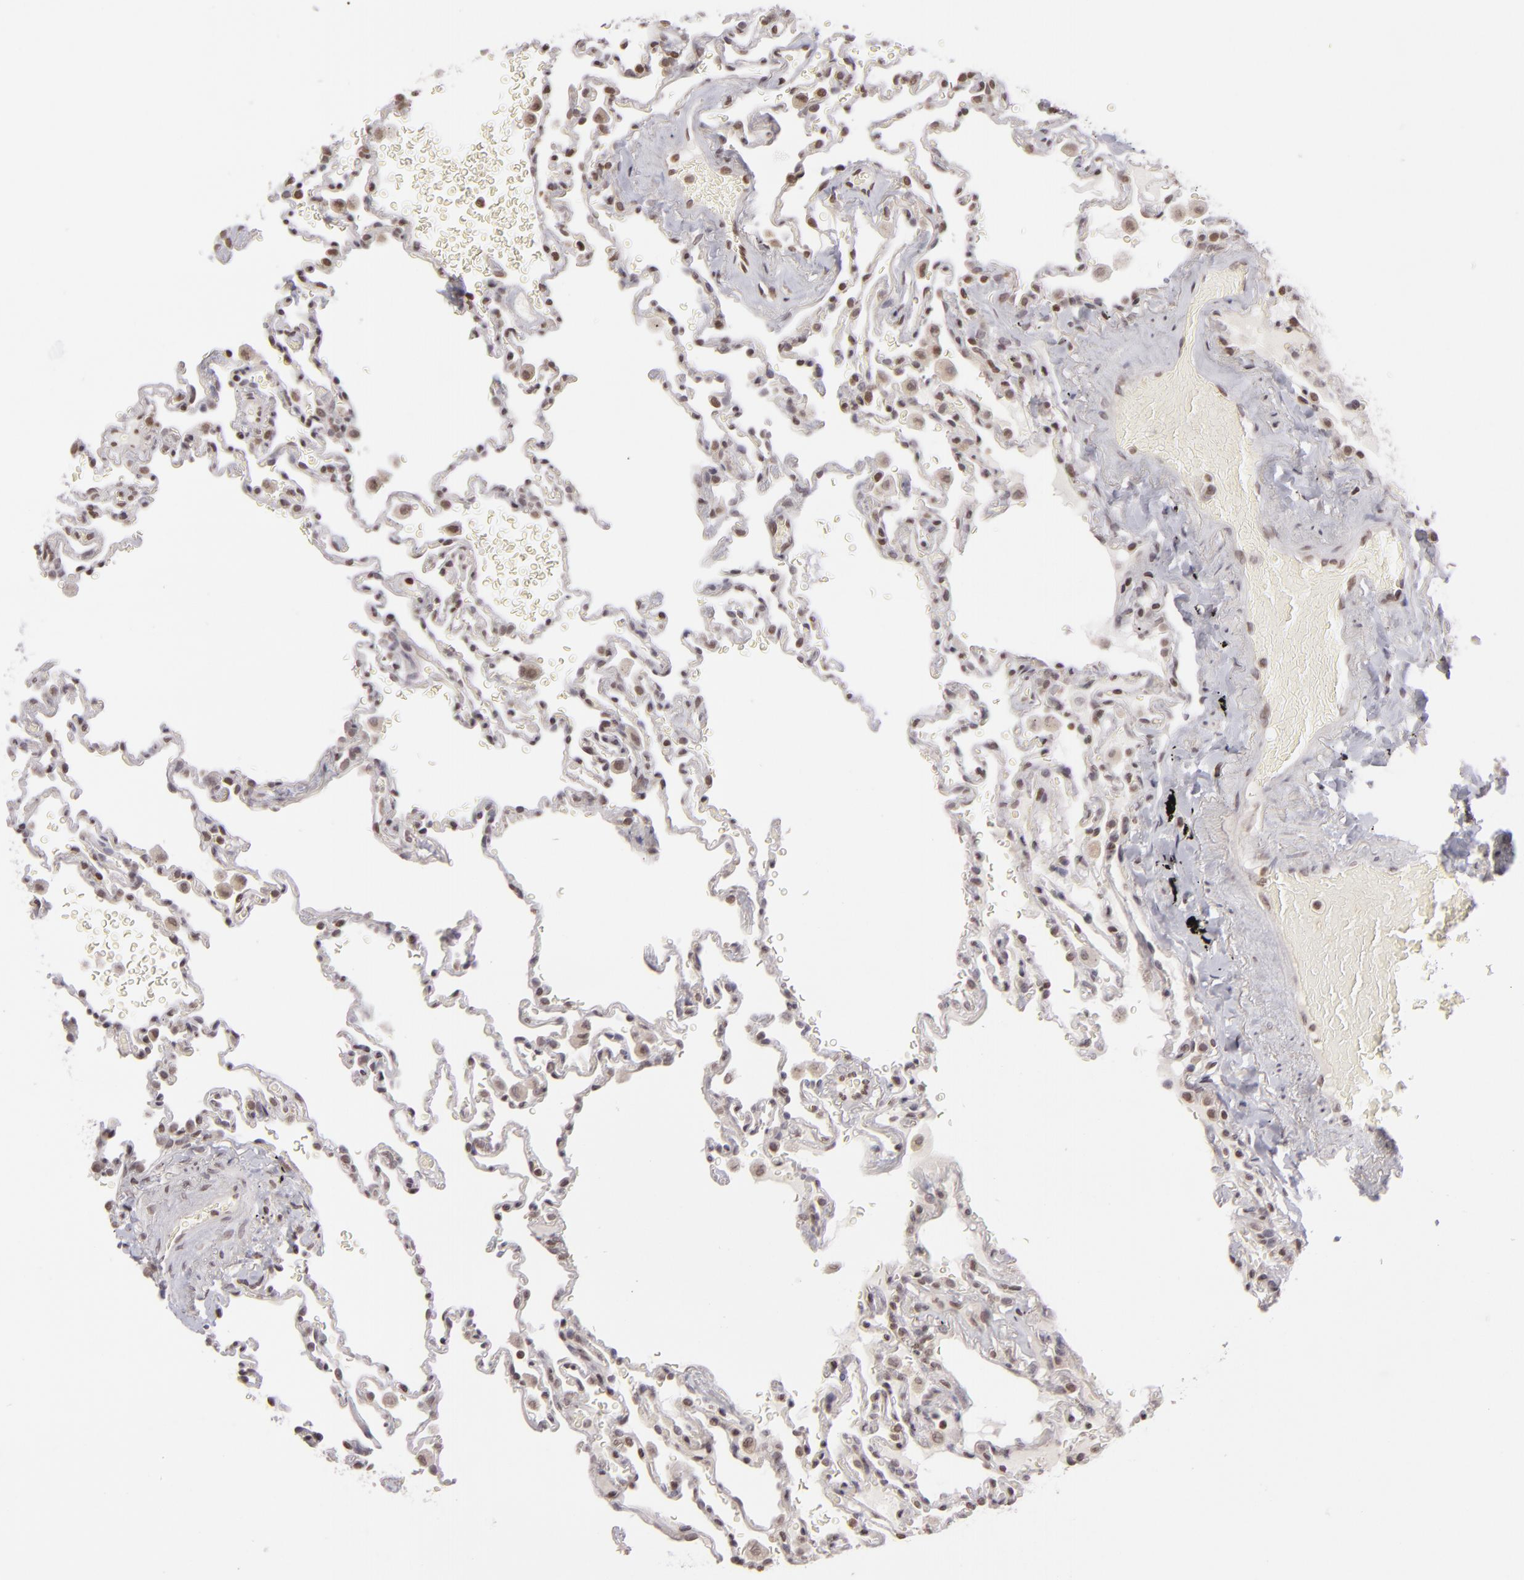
{"staining": {"intensity": "weak", "quantity": ">75%", "location": "nuclear"}, "tissue": "lung", "cell_type": "Alveolar cells", "image_type": "normal", "snomed": [{"axis": "morphology", "description": "Normal tissue, NOS"}, {"axis": "topography", "description": "Lung"}], "caption": "Benign lung was stained to show a protein in brown. There is low levels of weak nuclear positivity in about >75% of alveolar cells. The protein of interest is stained brown, and the nuclei are stained in blue (DAB (3,3'-diaminobenzidine) IHC with brightfield microscopy, high magnification).", "gene": "AKAP6", "patient": {"sex": "male", "age": 59}}